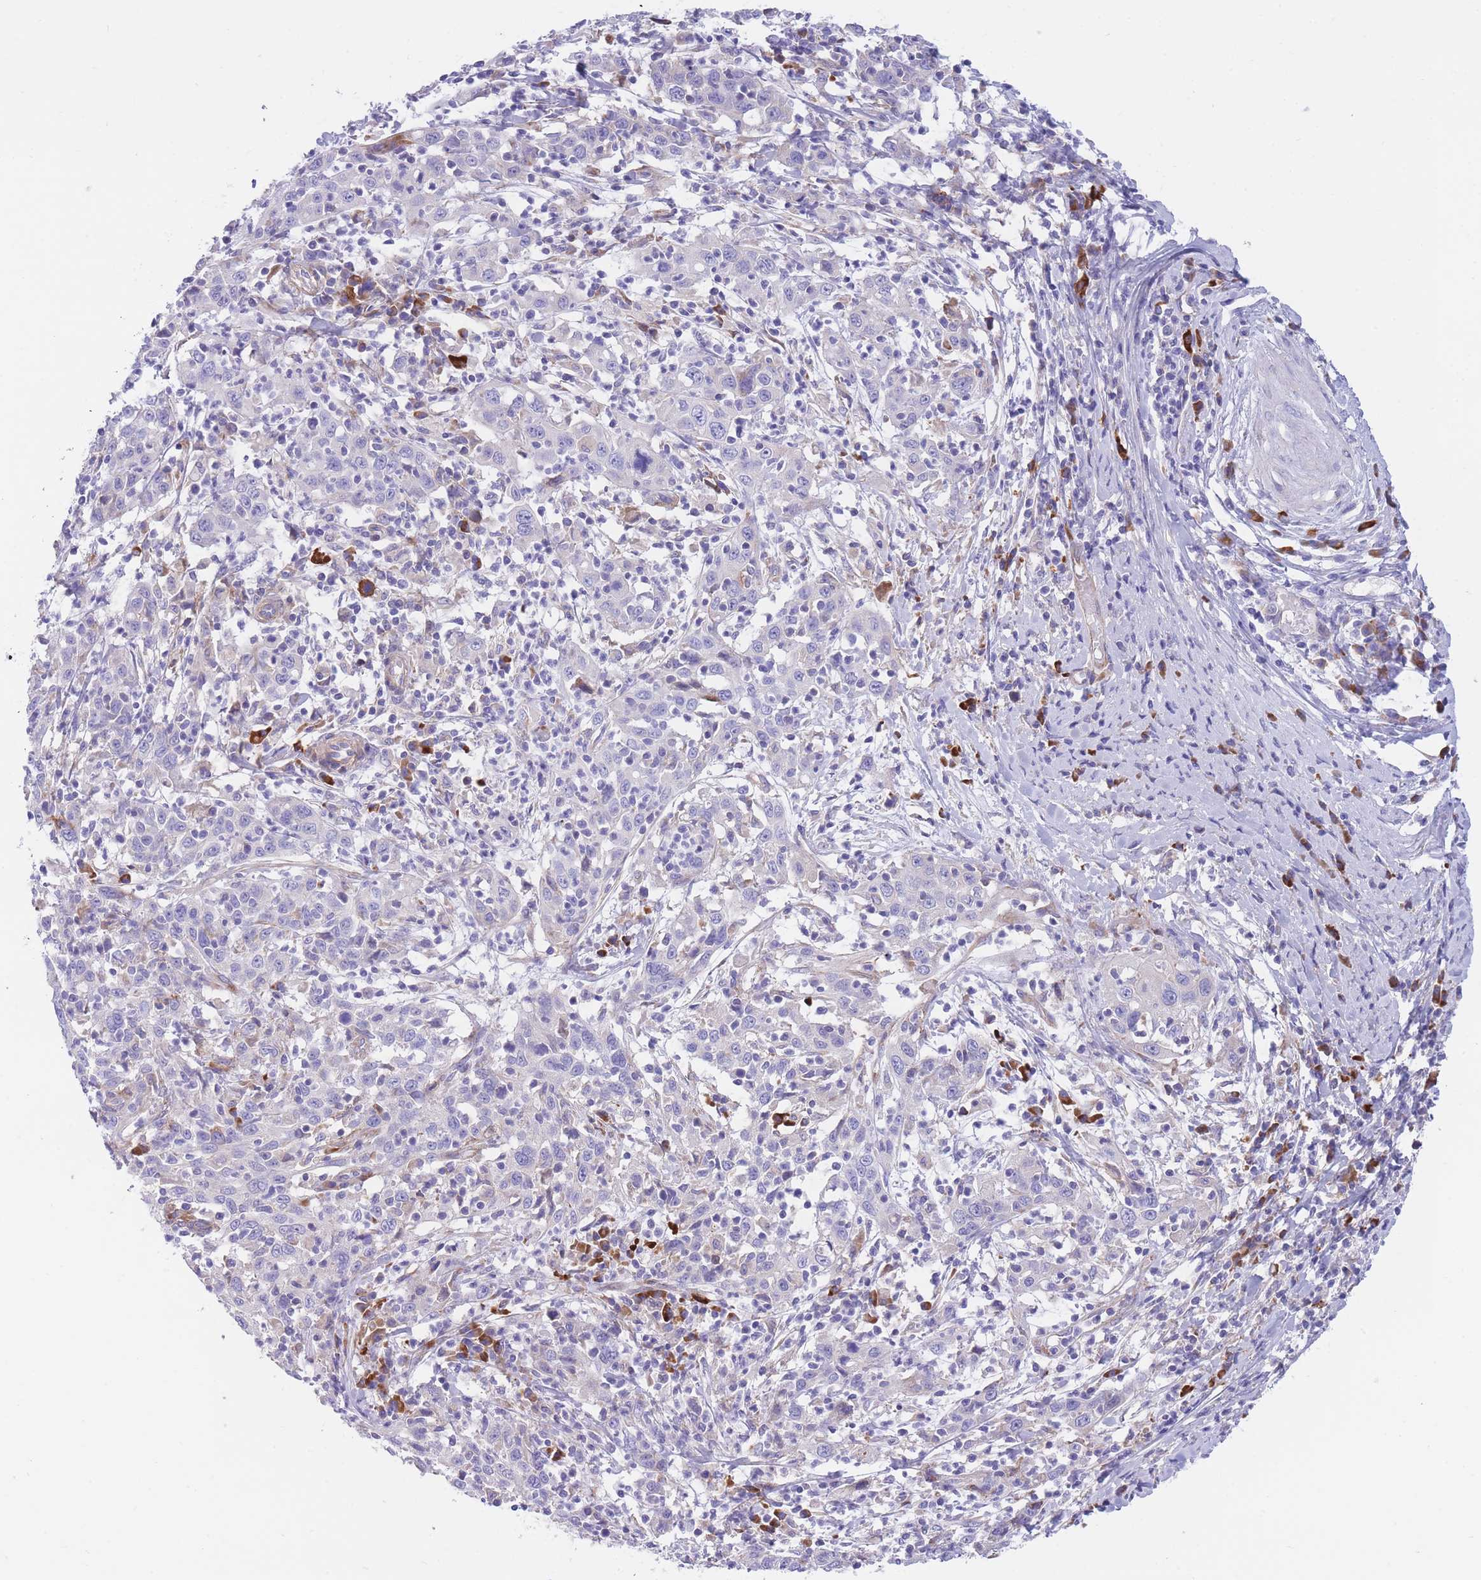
{"staining": {"intensity": "negative", "quantity": "none", "location": "none"}, "tissue": "cervical cancer", "cell_type": "Tumor cells", "image_type": "cancer", "snomed": [{"axis": "morphology", "description": "Squamous cell carcinoma, NOS"}, {"axis": "topography", "description": "Cervix"}], "caption": "IHC micrograph of neoplastic tissue: human cervical cancer (squamous cell carcinoma) stained with DAB displays no significant protein staining in tumor cells.", "gene": "DET1", "patient": {"sex": "female", "age": 46}}